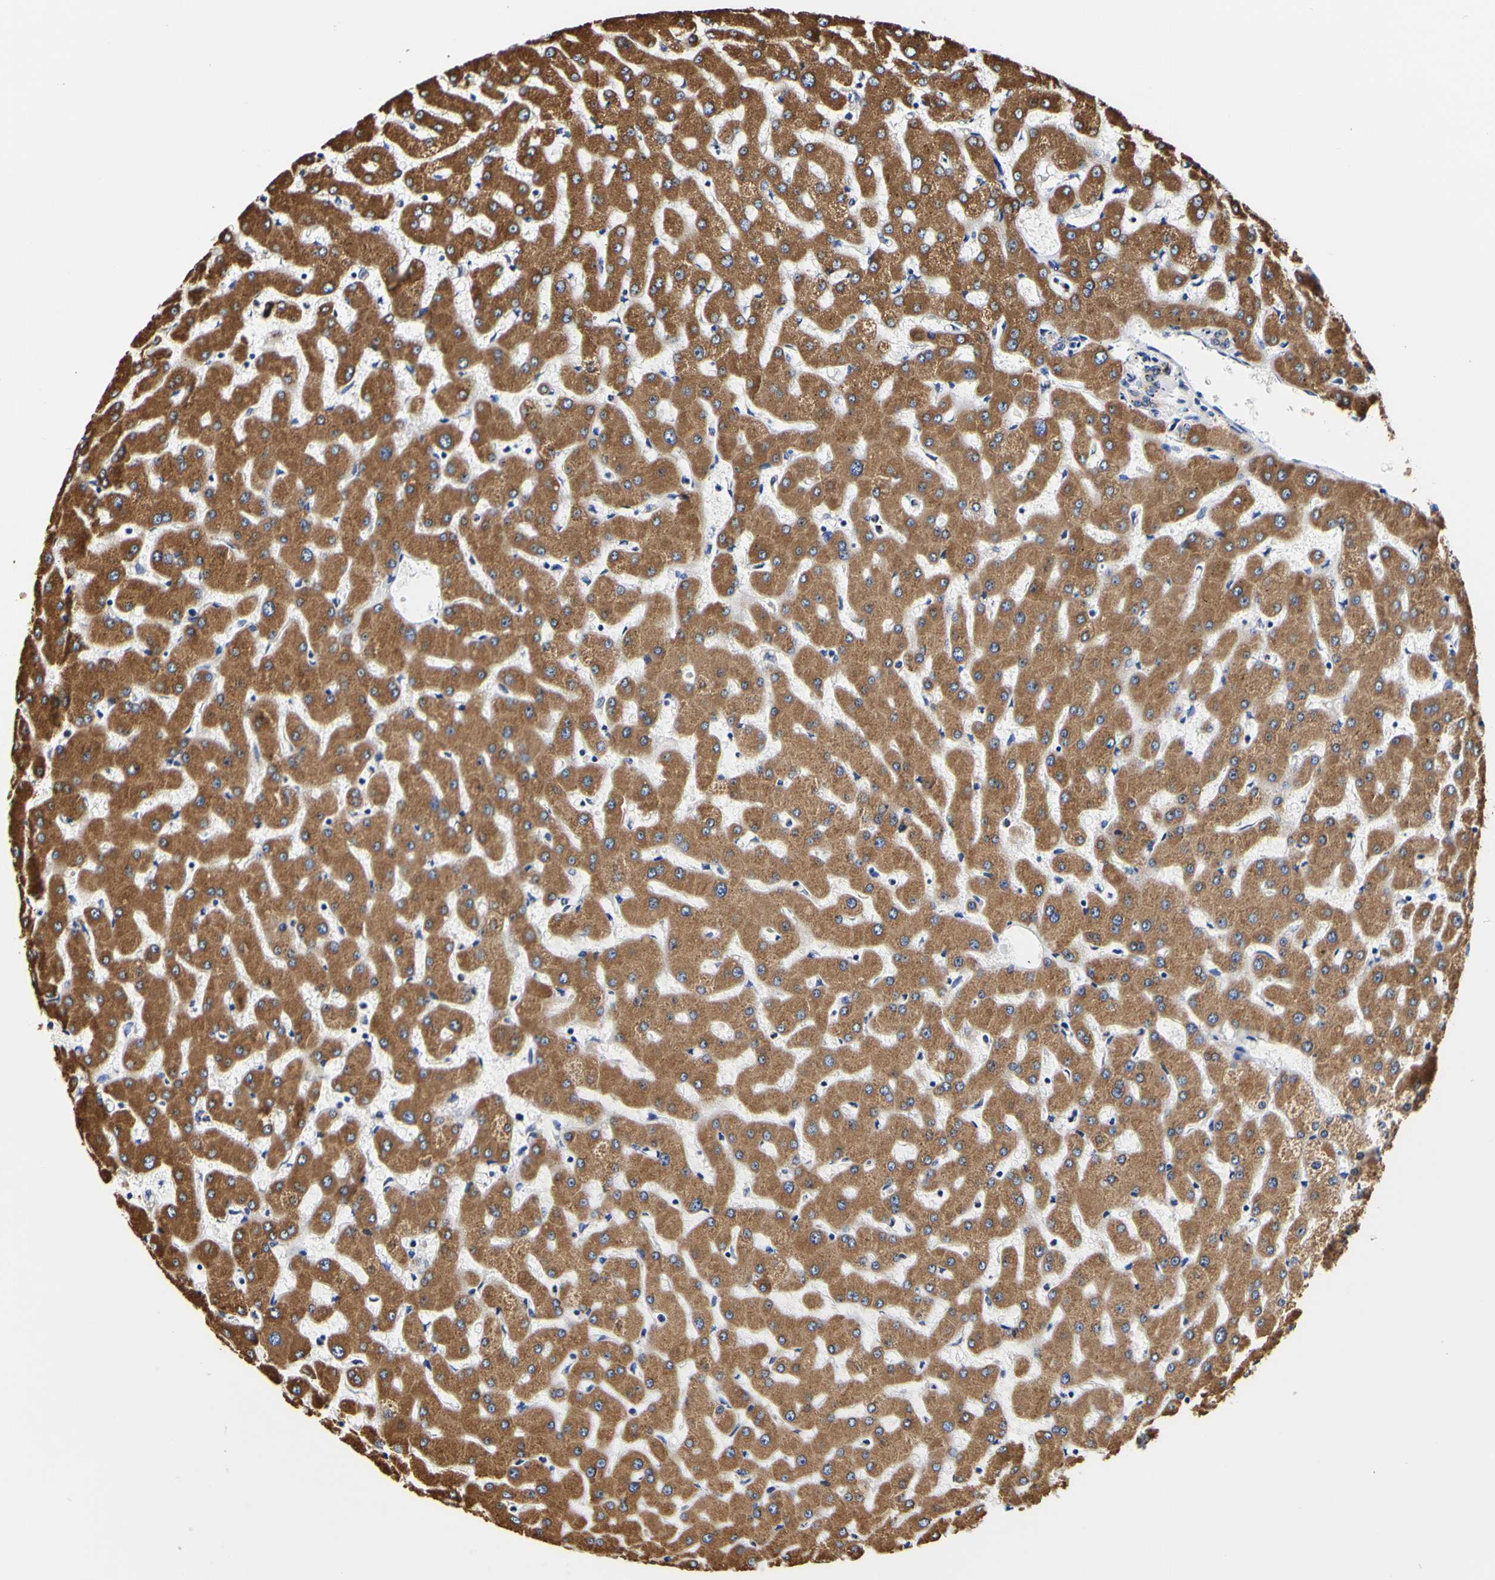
{"staining": {"intensity": "moderate", "quantity": "<25%", "location": "cytoplasmic/membranous"}, "tissue": "liver", "cell_type": "Cholangiocytes", "image_type": "normal", "snomed": [{"axis": "morphology", "description": "Normal tissue, NOS"}, {"axis": "topography", "description": "Liver"}], "caption": "Liver stained with a brown dye demonstrates moderate cytoplasmic/membranous positive expression in approximately <25% of cholangiocytes.", "gene": "P4HB", "patient": {"sex": "female", "age": 63}}